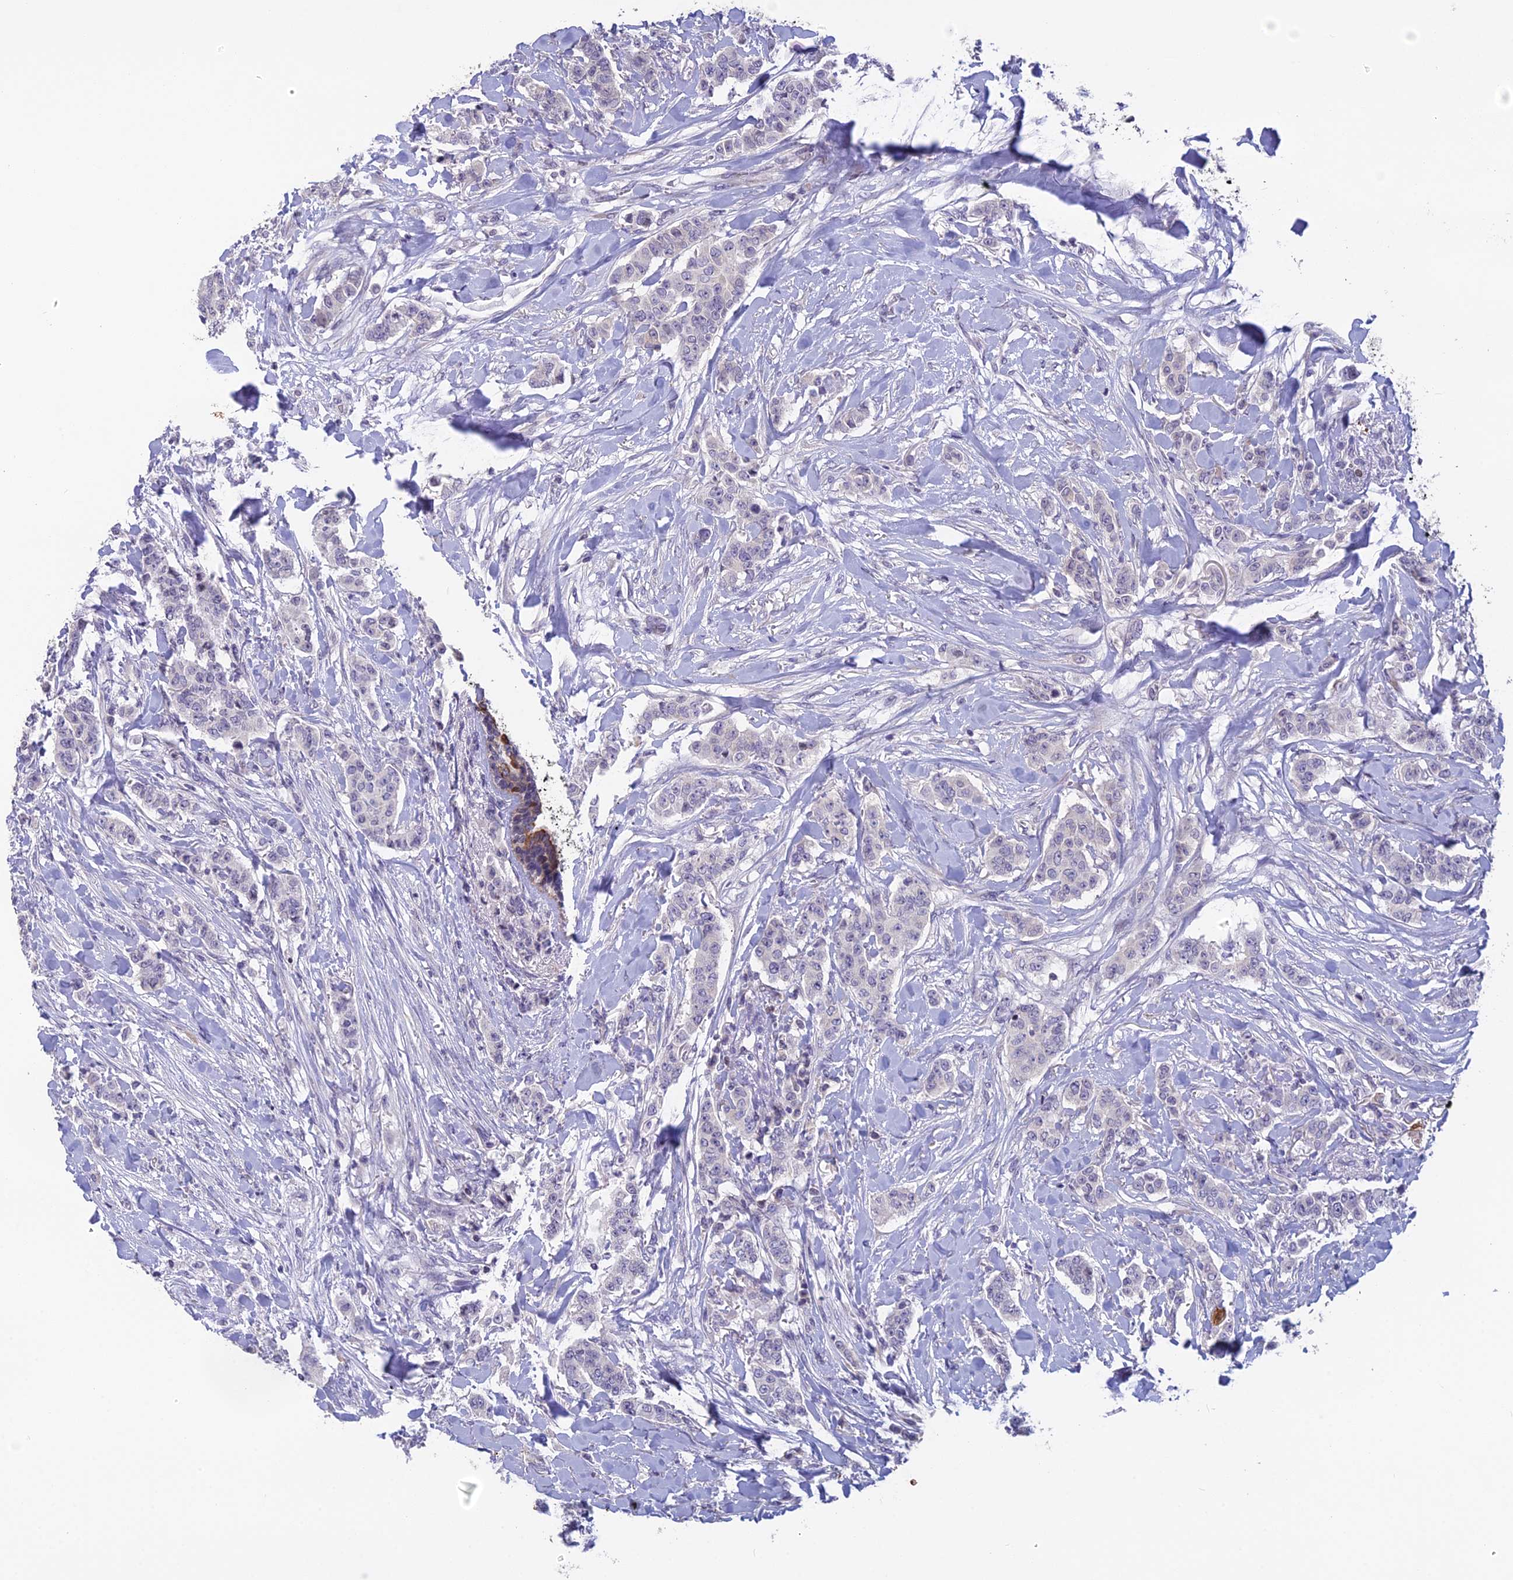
{"staining": {"intensity": "negative", "quantity": "none", "location": "none"}, "tissue": "breast cancer", "cell_type": "Tumor cells", "image_type": "cancer", "snomed": [{"axis": "morphology", "description": "Duct carcinoma"}, {"axis": "topography", "description": "Breast"}], "caption": "Tumor cells are negative for brown protein staining in invasive ductal carcinoma (breast).", "gene": "TMEM134", "patient": {"sex": "female", "age": 40}}